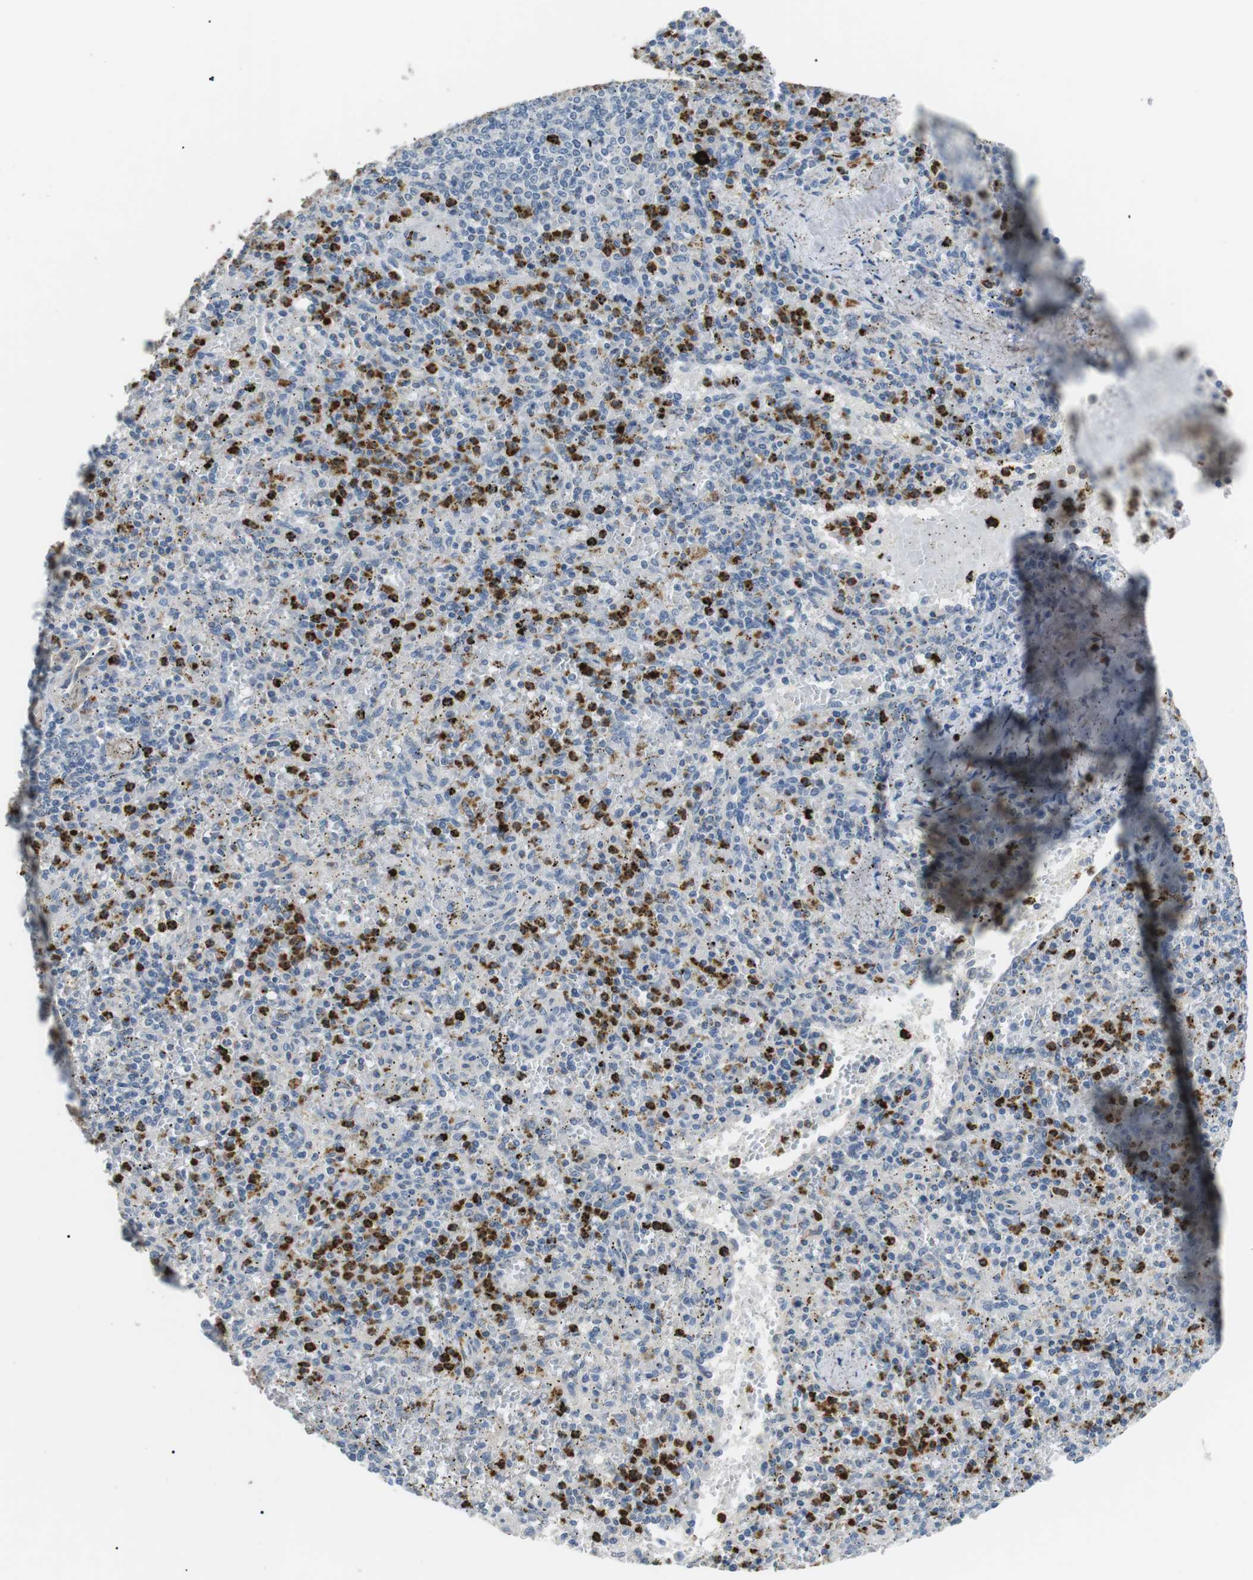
{"staining": {"intensity": "strong", "quantity": "25%-75%", "location": "cytoplasmic/membranous"}, "tissue": "spleen", "cell_type": "Cells in red pulp", "image_type": "normal", "snomed": [{"axis": "morphology", "description": "Normal tissue, NOS"}, {"axis": "topography", "description": "Spleen"}], "caption": "Immunohistochemistry image of benign human spleen stained for a protein (brown), which exhibits high levels of strong cytoplasmic/membranous staining in about 25%-75% of cells in red pulp.", "gene": "GZMM", "patient": {"sex": "male", "age": 72}}